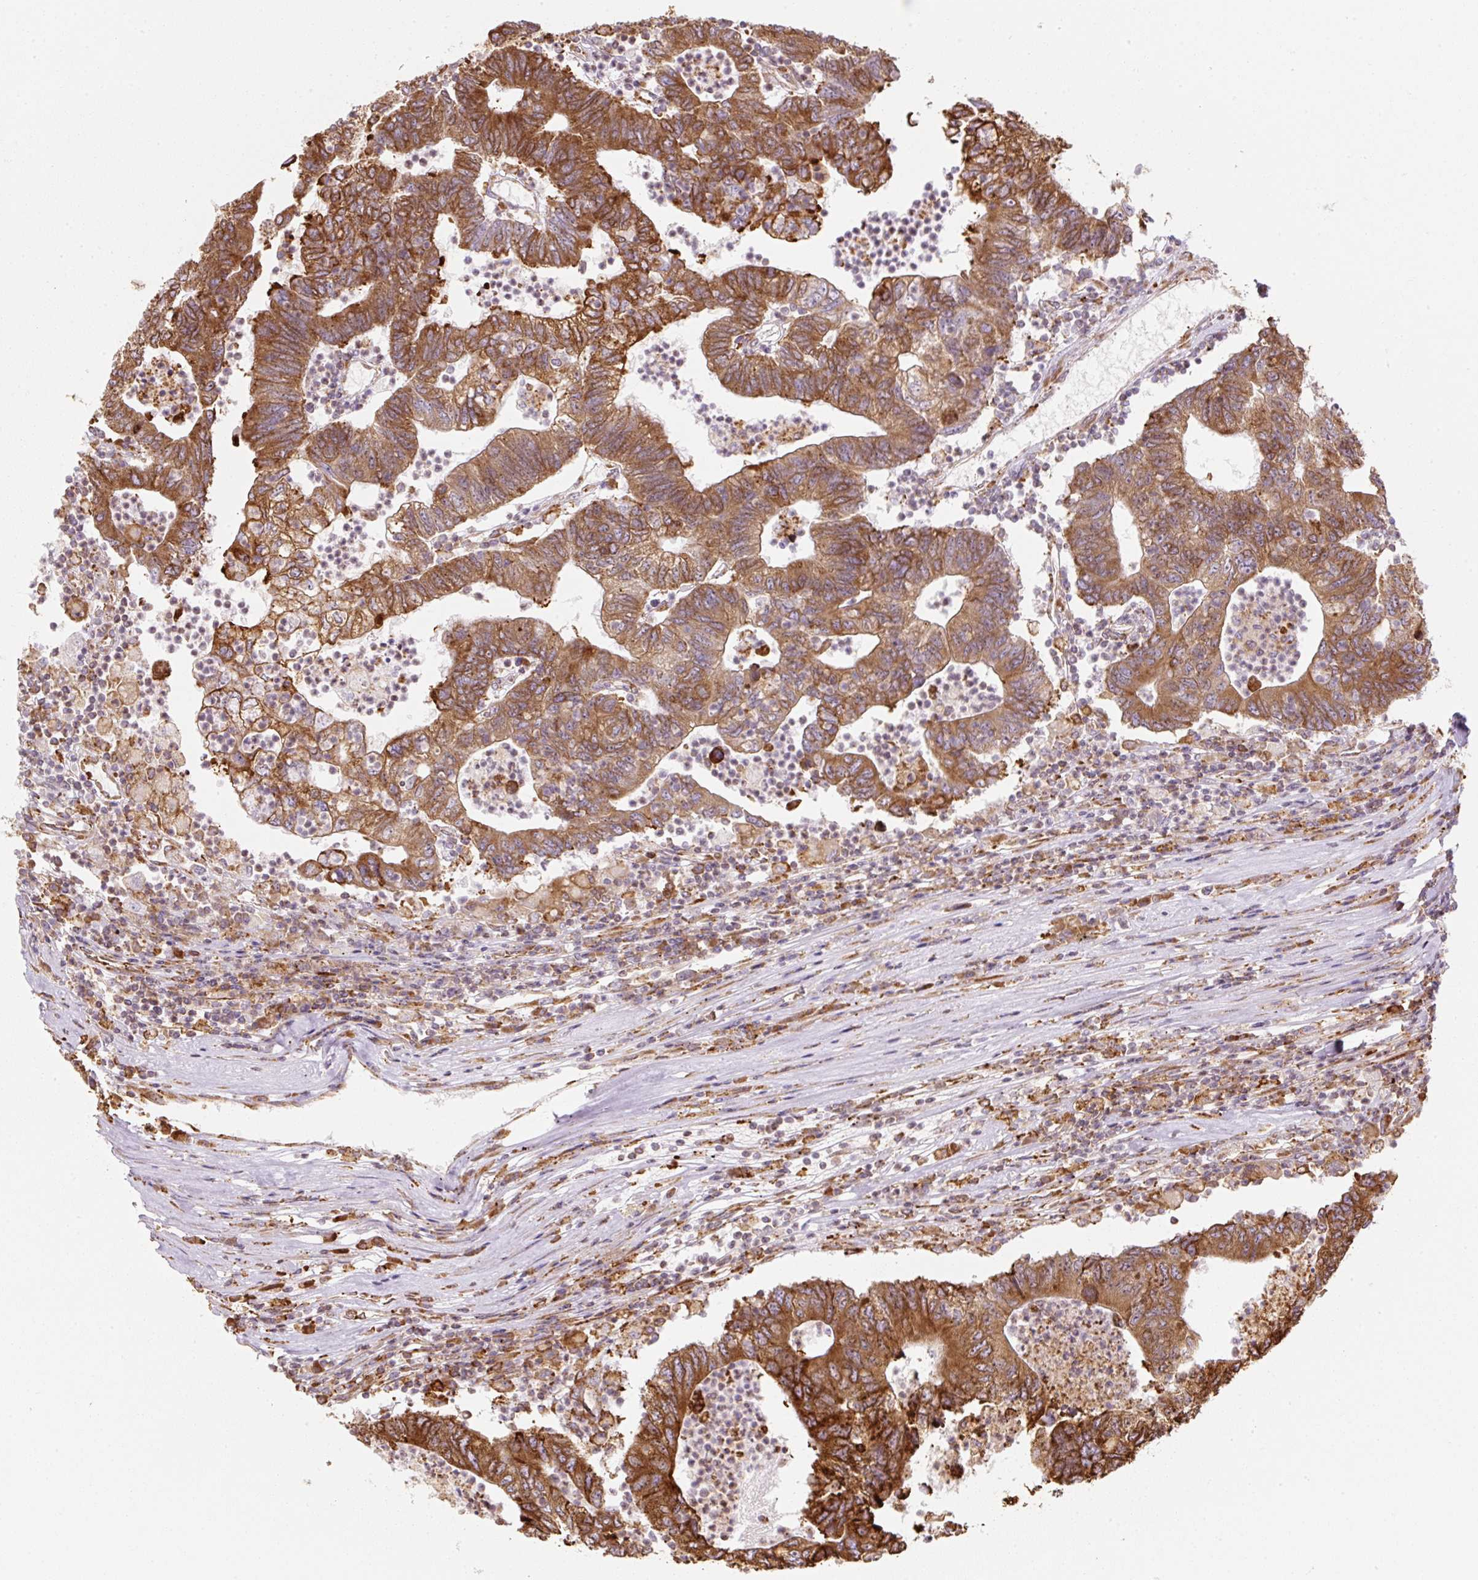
{"staining": {"intensity": "strong", "quantity": ">75%", "location": "cytoplasmic/membranous"}, "tissue": "colorectal cancer", "cell_type": "Tumor cells", "image_type": "cancer", "snomed": [{"axis": "morphology", "description": "Adenocarcinoma, NOS"}, {"axis": "topography", "description": "Colon"}], "caption": "Colorectal adenocarcinoma tissue exhibits strong cytoplasmic/membranous positivity in approximately >75% of tumor cells, visualized by immunohistochemistry. (DAB (3,3'-diaminobenzidine) = brown stain, brightfield microscopy at high magnification).", "gene": "PRKCSH", "patient": {"sex": "female", "age": 48}}